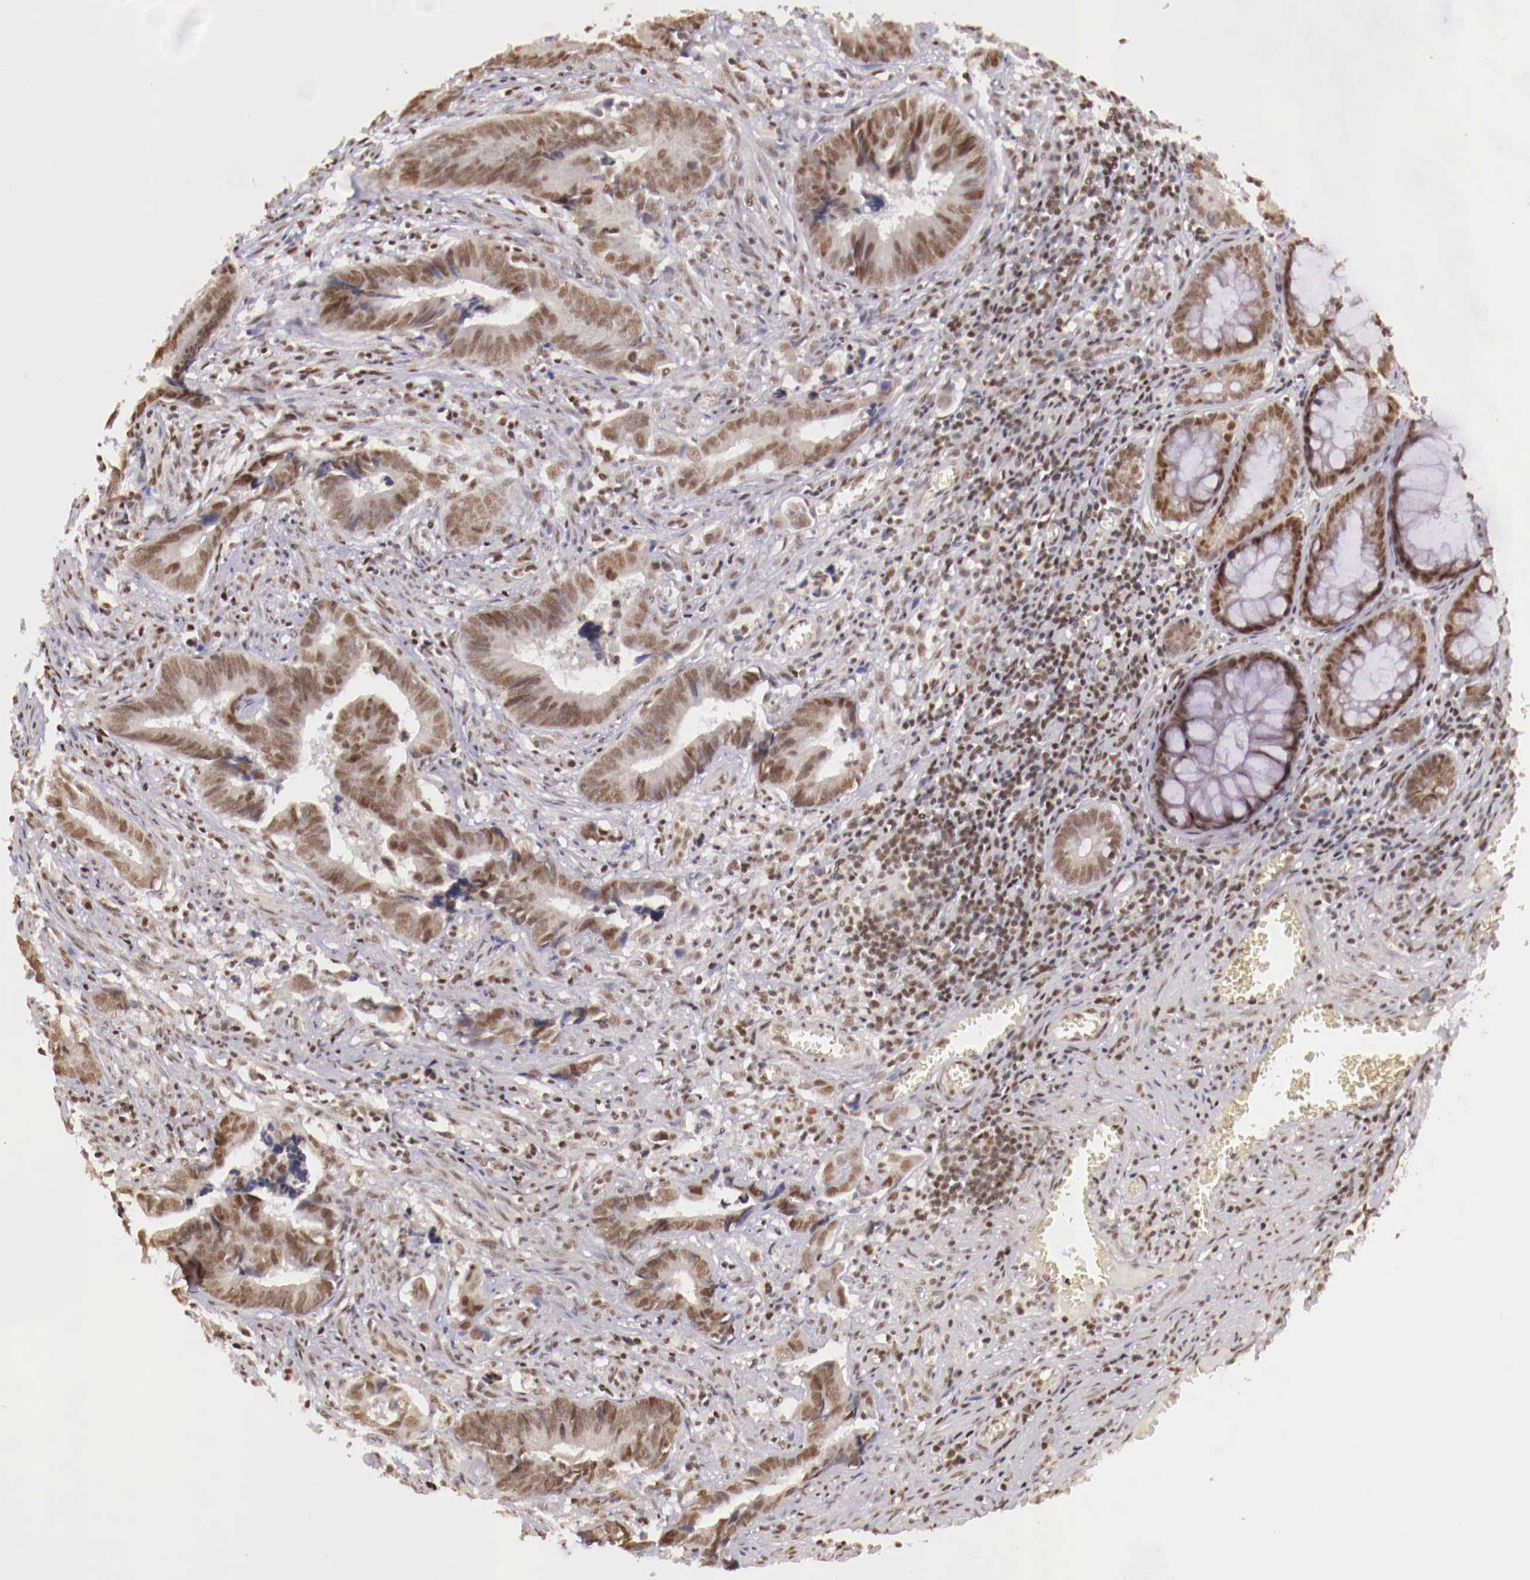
{"staining": {"intensity": "moderate", "quantity": ">75%", "location": "nuclear"}, "tissue": "colorectal cancer", "cell_type": "Tumor cells", "image_type": "cancer", "snomed": [{"axis": "morphology", "description": "Adenocarcinoma, NOS"}, {"axis": "topography", "description": "Rectum"}], "caption": "Immunohistochemical staining of human colorectal cancer (adenocarcinoma) reveals medium levels of moderate nuclear positivity in about >75% of tumor cells.", "gene": "SP1", "patient": {"sex": "female", "age": 98}}